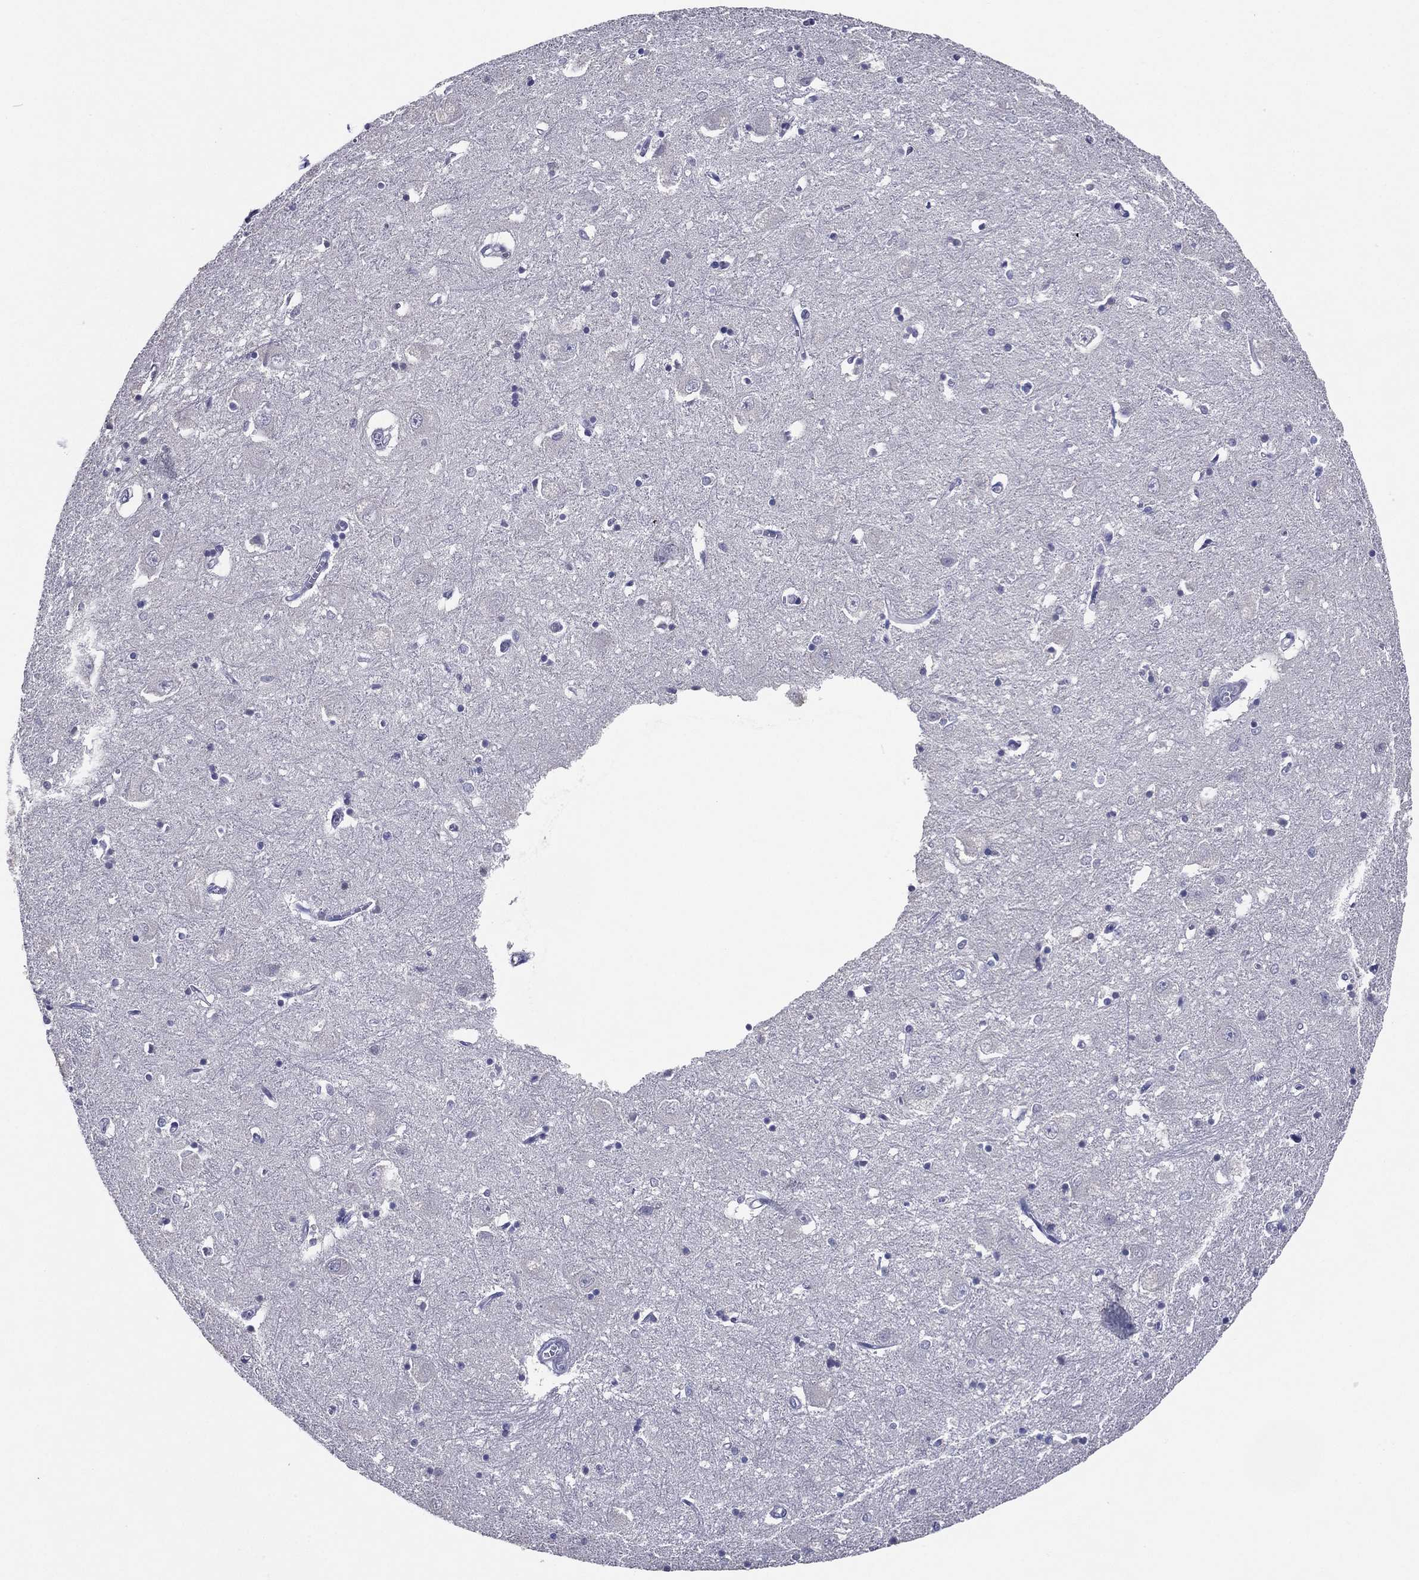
{"staining": {"intensity": "negative", "quantity": "none", "location": "none"}, "tissue": "caudate", "cell_type": "Glial cells", "image_type": "normal", "snomed": [{"axis": "morphology", "description": "Normal tissue, NOS"}, {"axis": "topography", "description": "Lateral ventricle wall"}], "caption": "Immunohistochemistry (IHC) image of normal human caudate stained for a protein (brown), which reveals no positivity in glial cells.", "gene": "TFAP2A", "patient": {"sex": "male", "age": 54}}